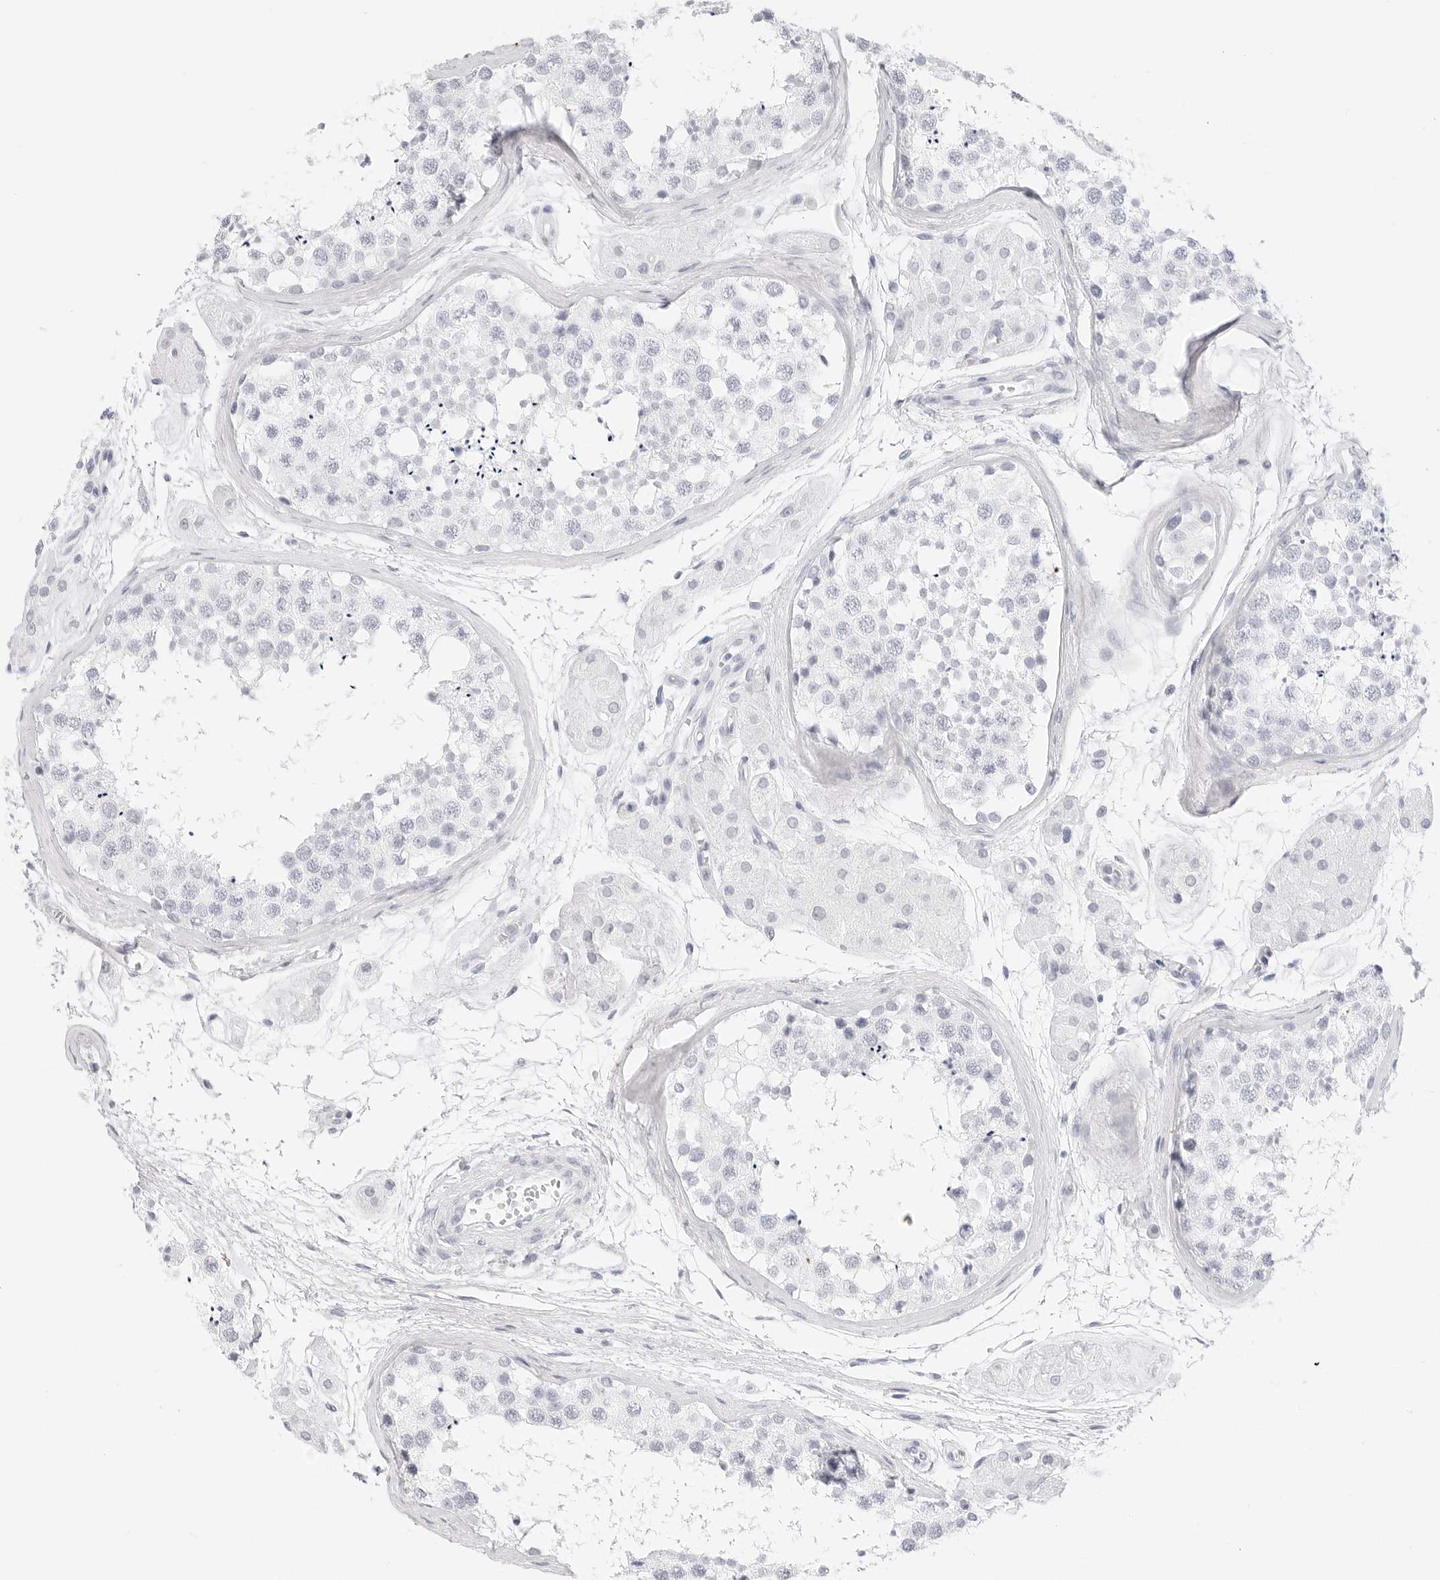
{"staining": {"intensity": "negative", "quantity": "none", "location": "none"}, "tissue": "testis", "cell_type": "Cells in seminiferous ducts", "image_type": "normal", "snomed": [{"axis": "morphology", "description": "Normal tissue, NOS"}, {"axis": "topography", "description": "Testis"}], "caption": "An immunohistochemistry (IHC) histopathology image of normal testis is shown. There is no staining in cells in seminiferous ducts of testis. (DAB (3,3'-diaminobenzidine) IHC with hematoxylin counter stain).", "gene": "TFF2", "patient": {"sex": "male", "age": 56}}